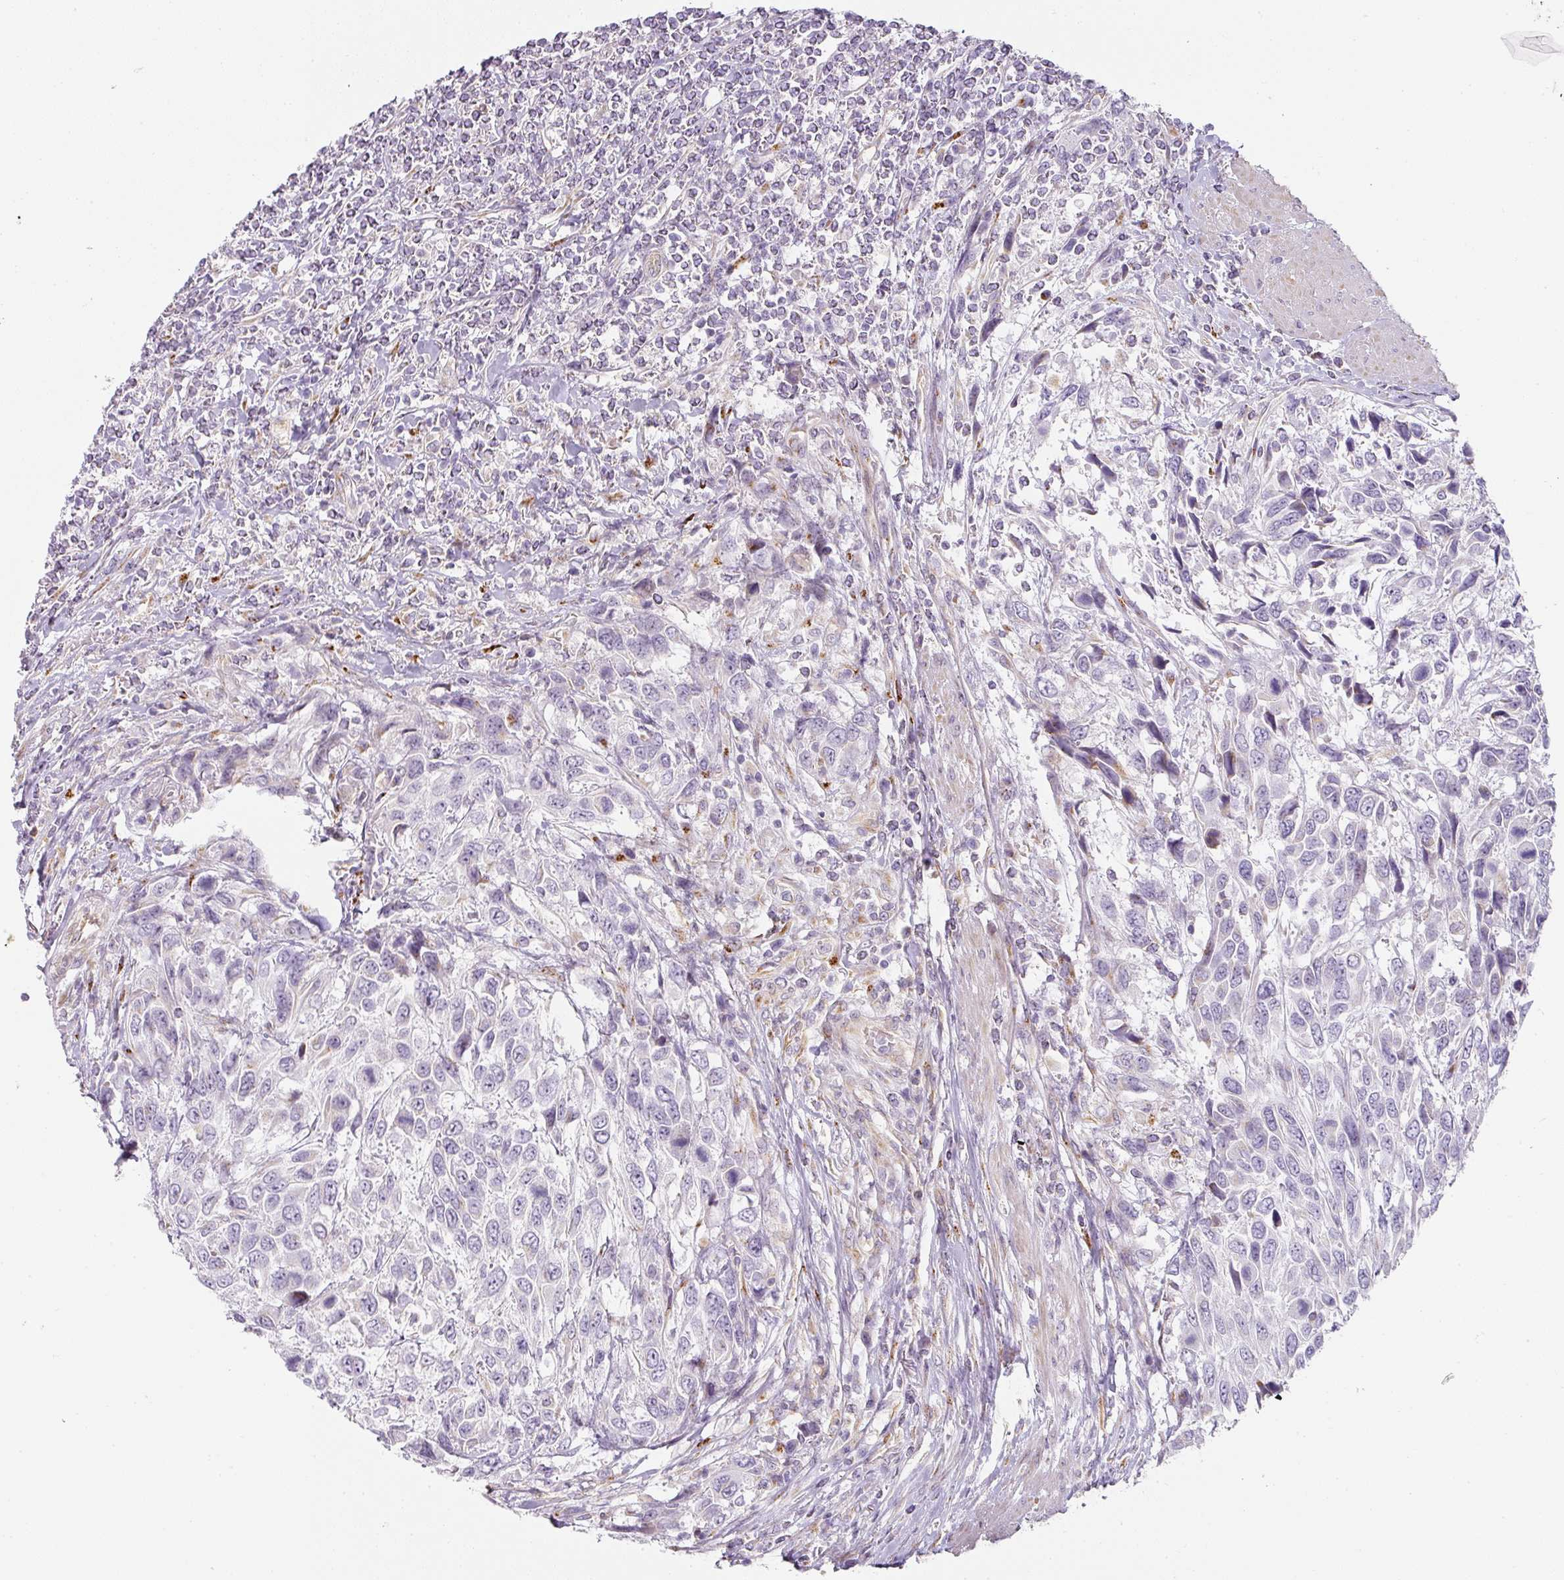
{"staining": {"intensity": "negative", "quantity": "none", "location": "none"}, "tissue": "urothelial cancer", "cell_type": "Tumor cells", "image_type": "cancer", "snomed": [{"axis": "morphology", "description": "Urothelial carcinoma, High grade"}, {"axis": "topography", "description": "Urinary bladder"}], "caption": "This micrograph is of high-grade urothelial carcinoma stained with IHC to label a protein in brown with the nuclei are counter-stained blue. There is no expression in tumor cells.", "gene": "ATP8B2", "patient": {"sex": "female", "age": 70}}